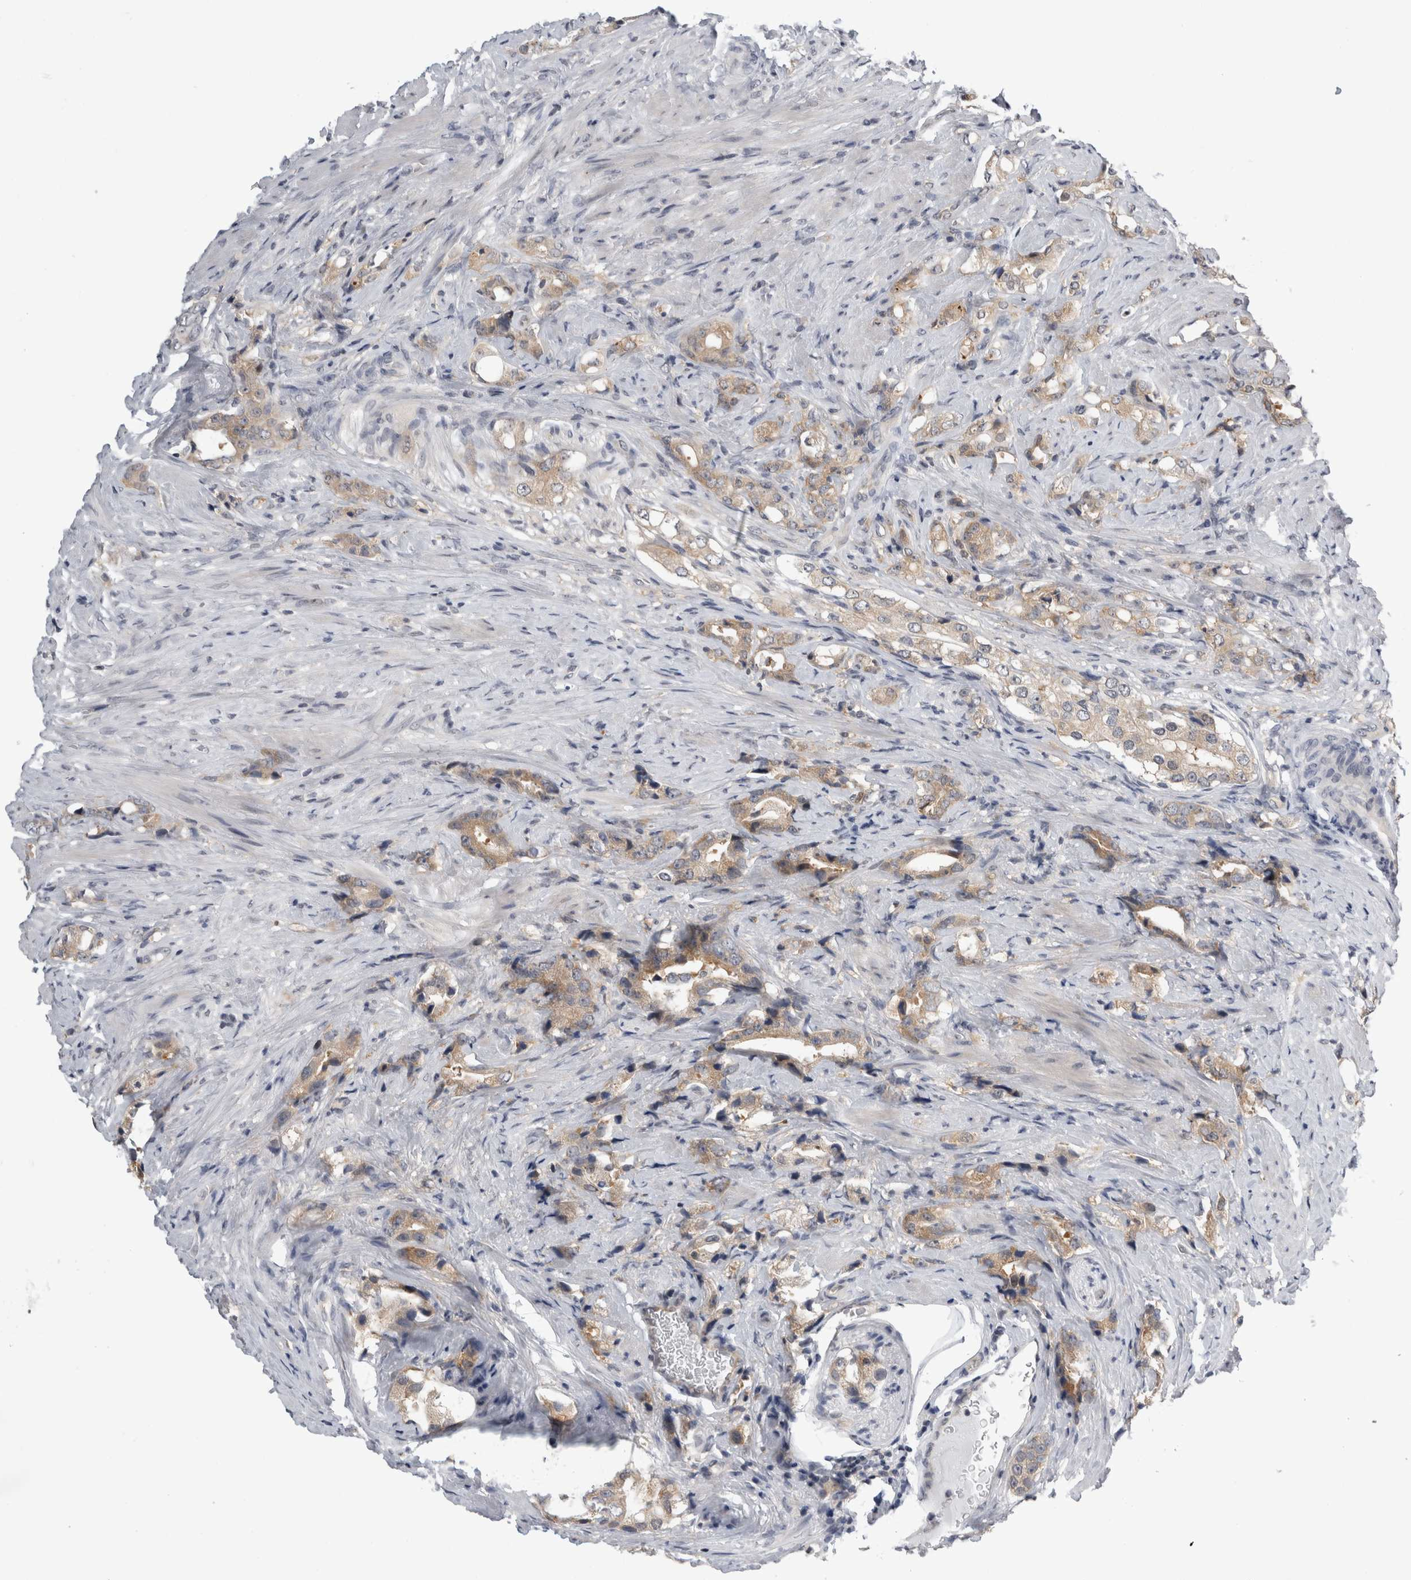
{"staining": {"intensity": "weak", "quantity": ">75%", "location": "cytoplasmic/membranous"}, "tissue": "prostate cancer", "cell_type": "Tumor cells", "image_type": "cancer", "snomed": [{"axis": "morphology", "description": "Adenocarcinoma, High grade"}, {"axis": "topography", "description": "Prostate"}], "caption": "Protein expression analysis of prostate adenocarcinoma (high-grade) reveals weak cytoplasmic/membranous expression in about >75% of tumor cells.", "gene": "PSMB2", "patient": {"sex": "male", "age": 63}}